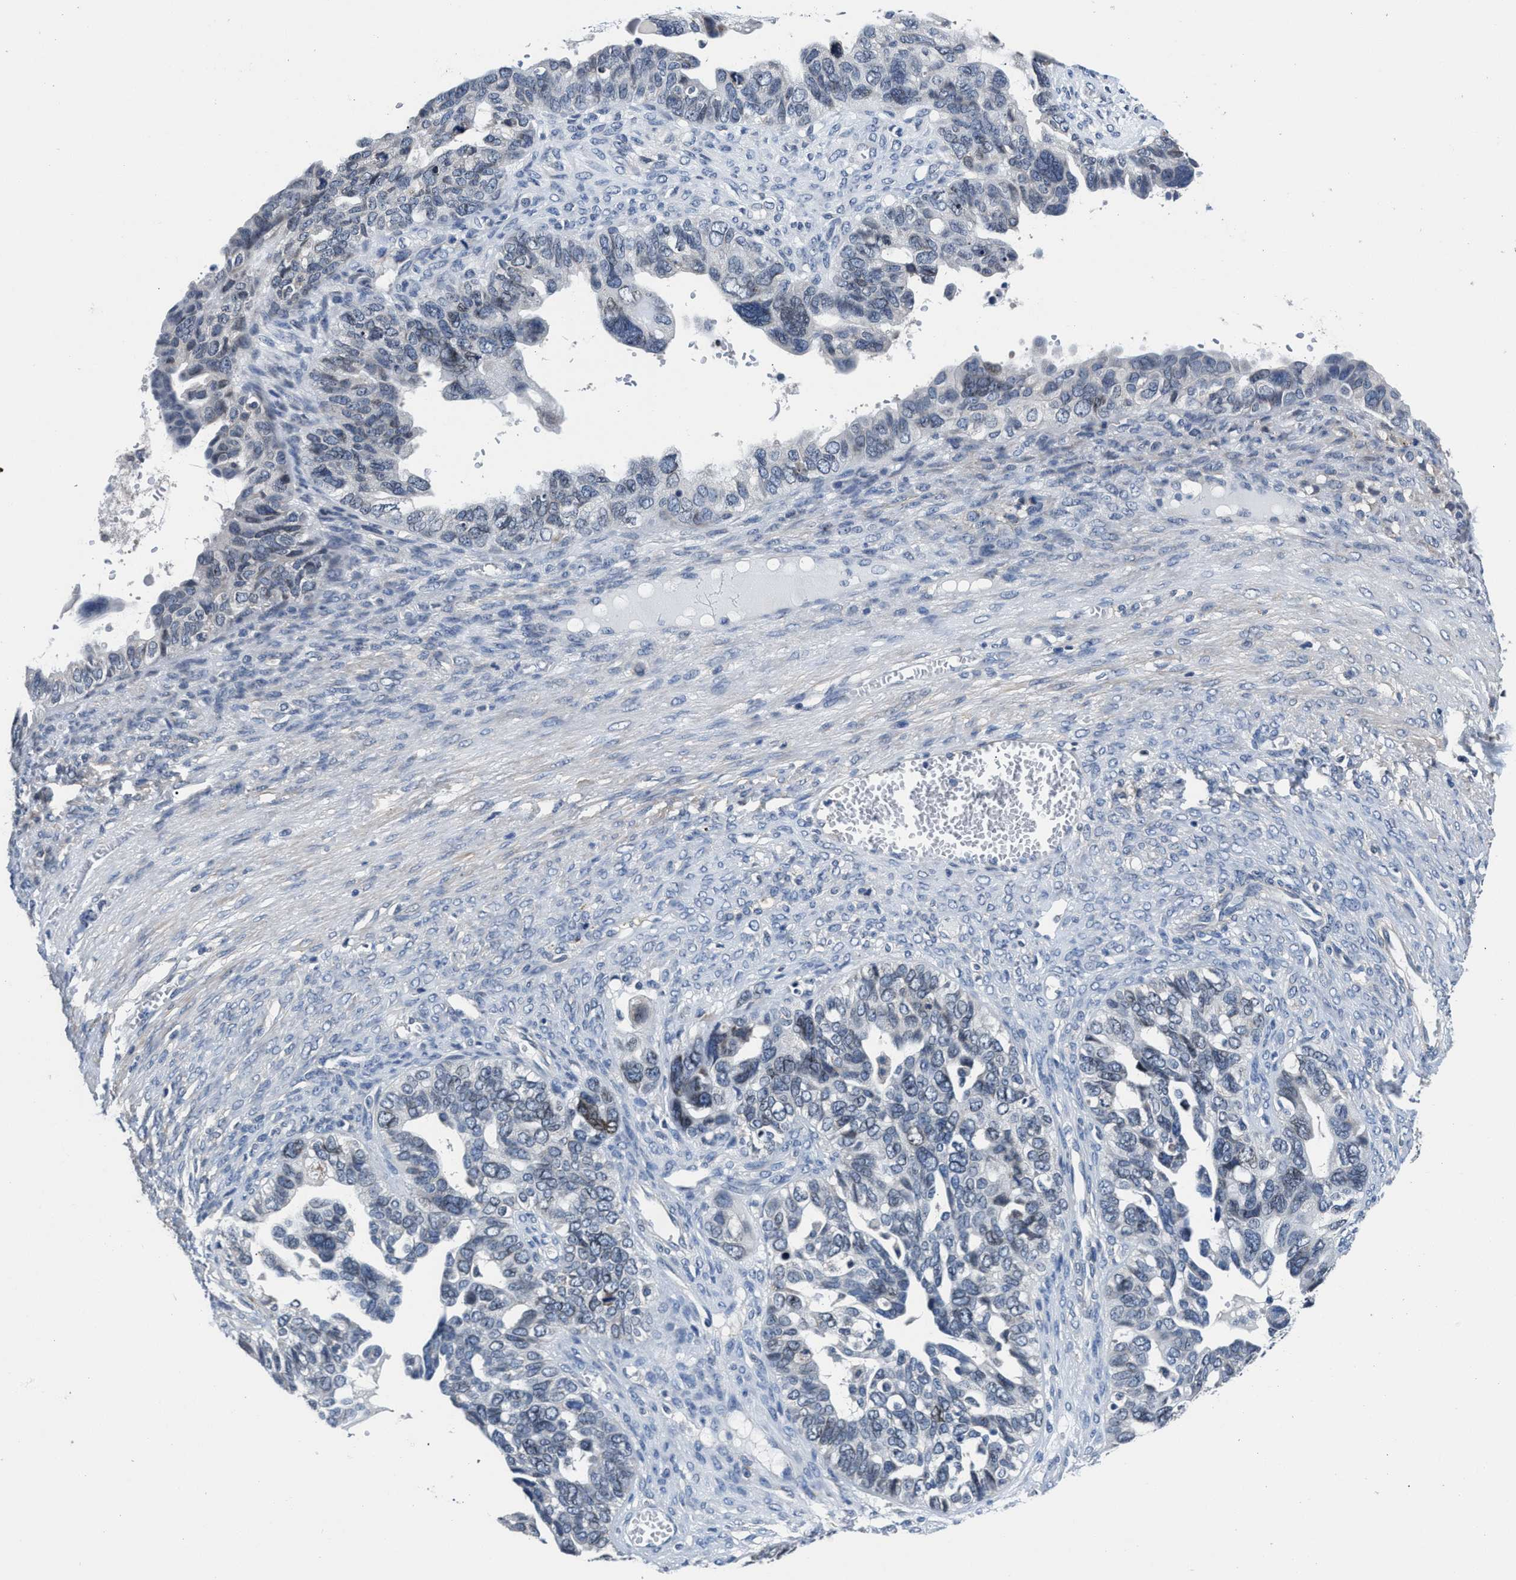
{"staining": {"intensity": "negative", "quantity": "none", "location": "none"}, "tissue": "ovarian cancer", "cell_type": "Tumor cells", "image_type": "cancer", "snomed": [{"axis": "morphology", "description": "Cystadenocarcinoma, serous, NOS"}, {"axis": "topography", "description": "Ovary"}], "caption": "Tumor cells show no significant staining in serous cystadenocarcinoma (ovarian).", "gene": "MYH3", "patient": {"sex": "female", "age": 79}}